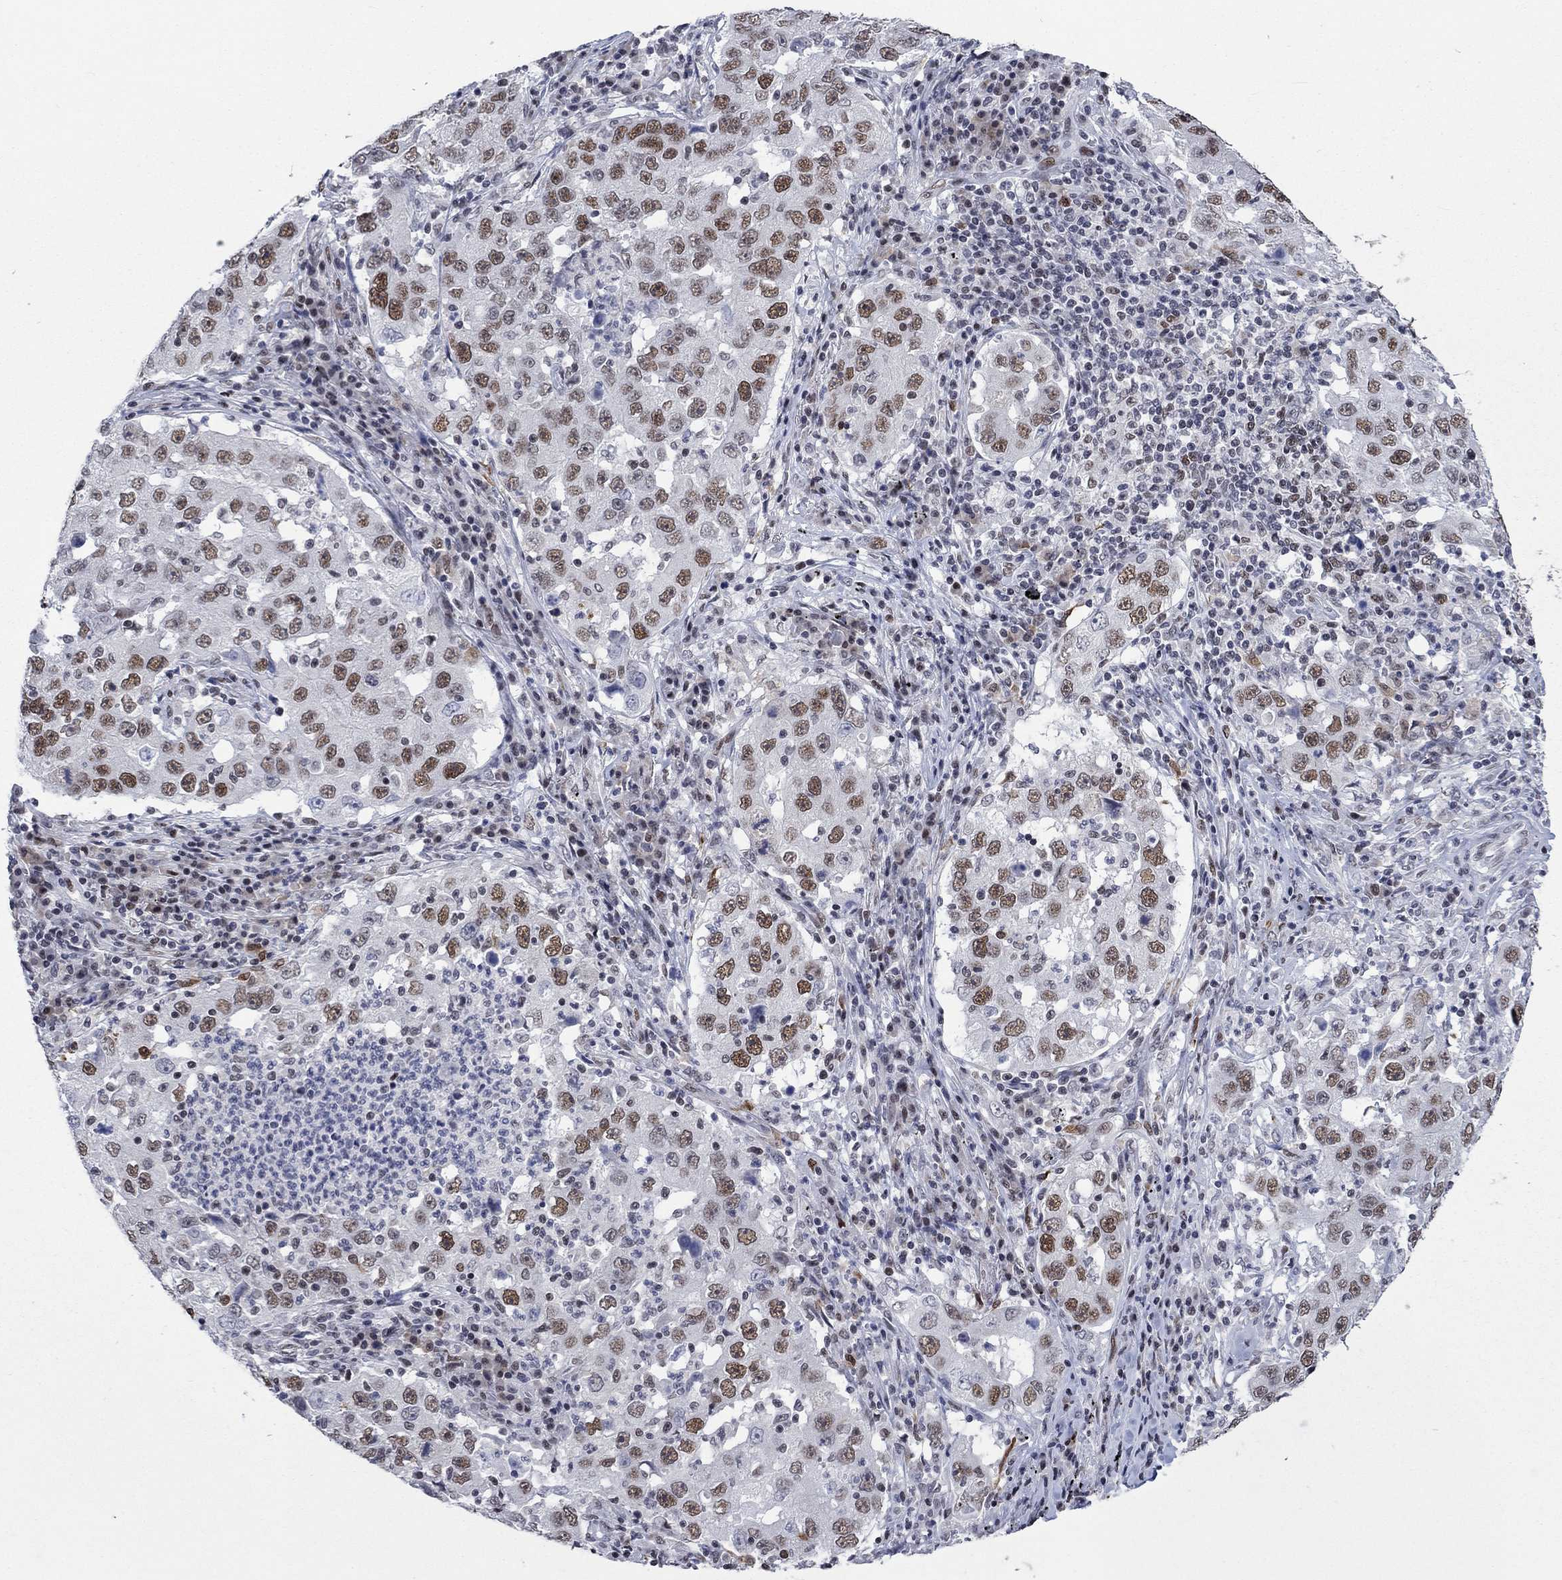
{"staining": {"intensity": "moderate", "quantity": "25%-75%", "location": "nuclear"}, "tissue": "lung cancer", "cell_type": "Tumor cells", "image_type": "cancer", "snomed": [{"axis": "morphology", "description": "Adenocarcinoma, NOS"}, {"axis": "topography", "description": "Lung"}], "caption": "This is a photomicrograph of immunohistochemistry staining of lung cancer, which shows moderate staining in the nuclear of tumor cells.", "gene": "HCFC1", "patient": {"sex": "male", "age": 73}}